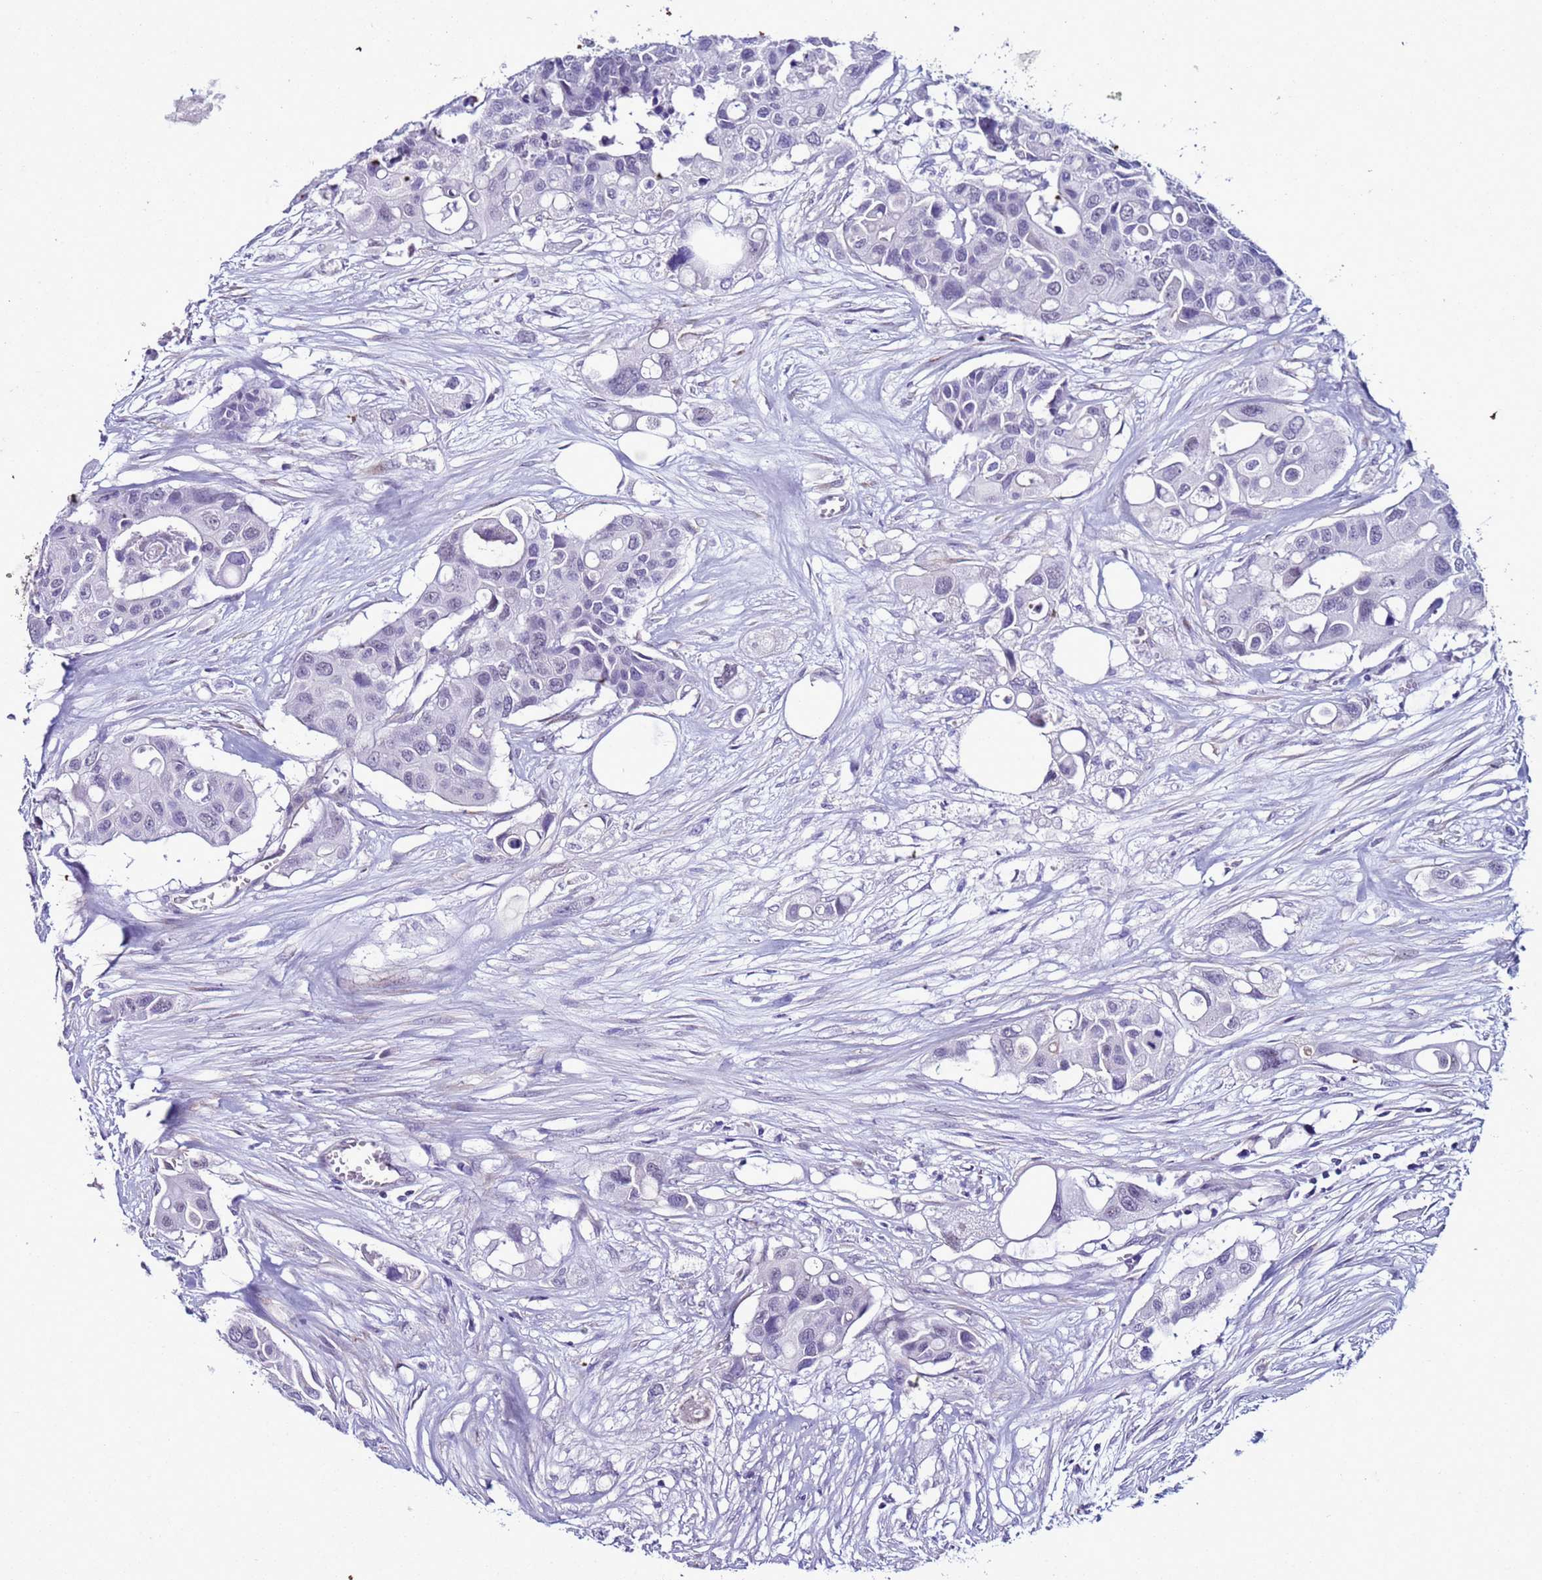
{"staining": {"intensity": "negative", "quantity": "none", "location": "none"}, "tissue": "colorectal cancer", "cell_type": "Tumor cells", "image_type": "cancer", "snomed": [{"axis": "morphology", "description": "Adenocarcinoma, NOS"}, {"axis": "topography", "description": "Colon"}], "caption": "The immunohistochemistry image has no significant expression in tumor cells of colorectal cancer tissue.", "gene": "LRRC10B", "patient": {"sex": "male", "age": 77}}